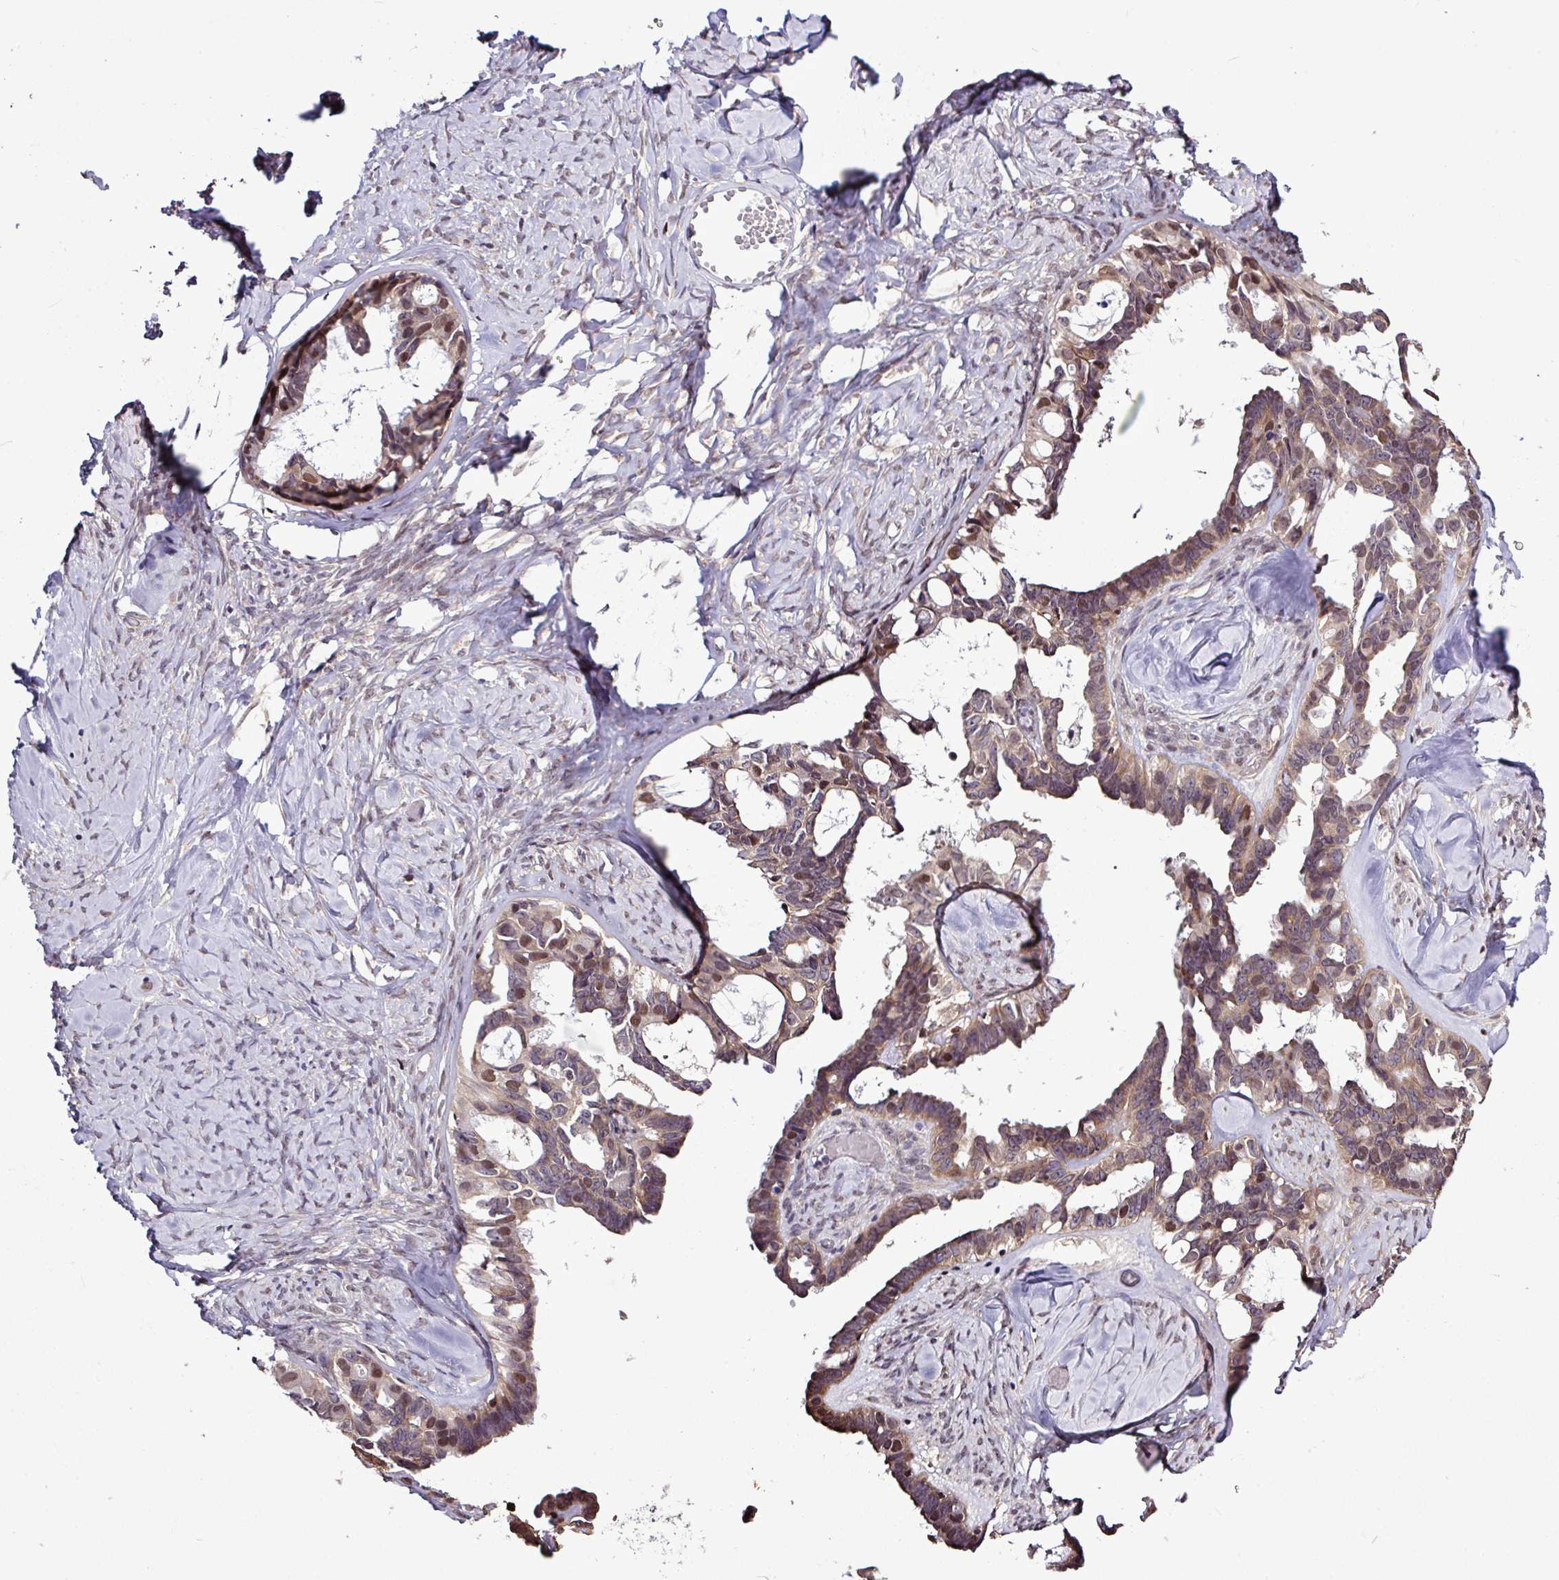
{"staining": {"intensity": "moderate", "quantity": ">75%", "location": "cytoplasmic/membranous,nuclear"}, "tissue": "ovarian cancer", "cell_type": "Tumor cells", "image_type": "cancer", "snomed": [{"axis": "morphology", "description": "Cystadenocarcinoma, serous, NOS"}, {"axis": "topography", "description": "Ovary"}], "caption": "IHC histopathology image of ovarian cancer (serous cystadenocarcinoma) stained for a protein (brown), which displays medium levels of moderate cytoplasmic/membranous and nuclear expression in approximately >75% of tumor cells.", "gene": "SKIC2", "patient": {"sex": "female", "age": 69}}